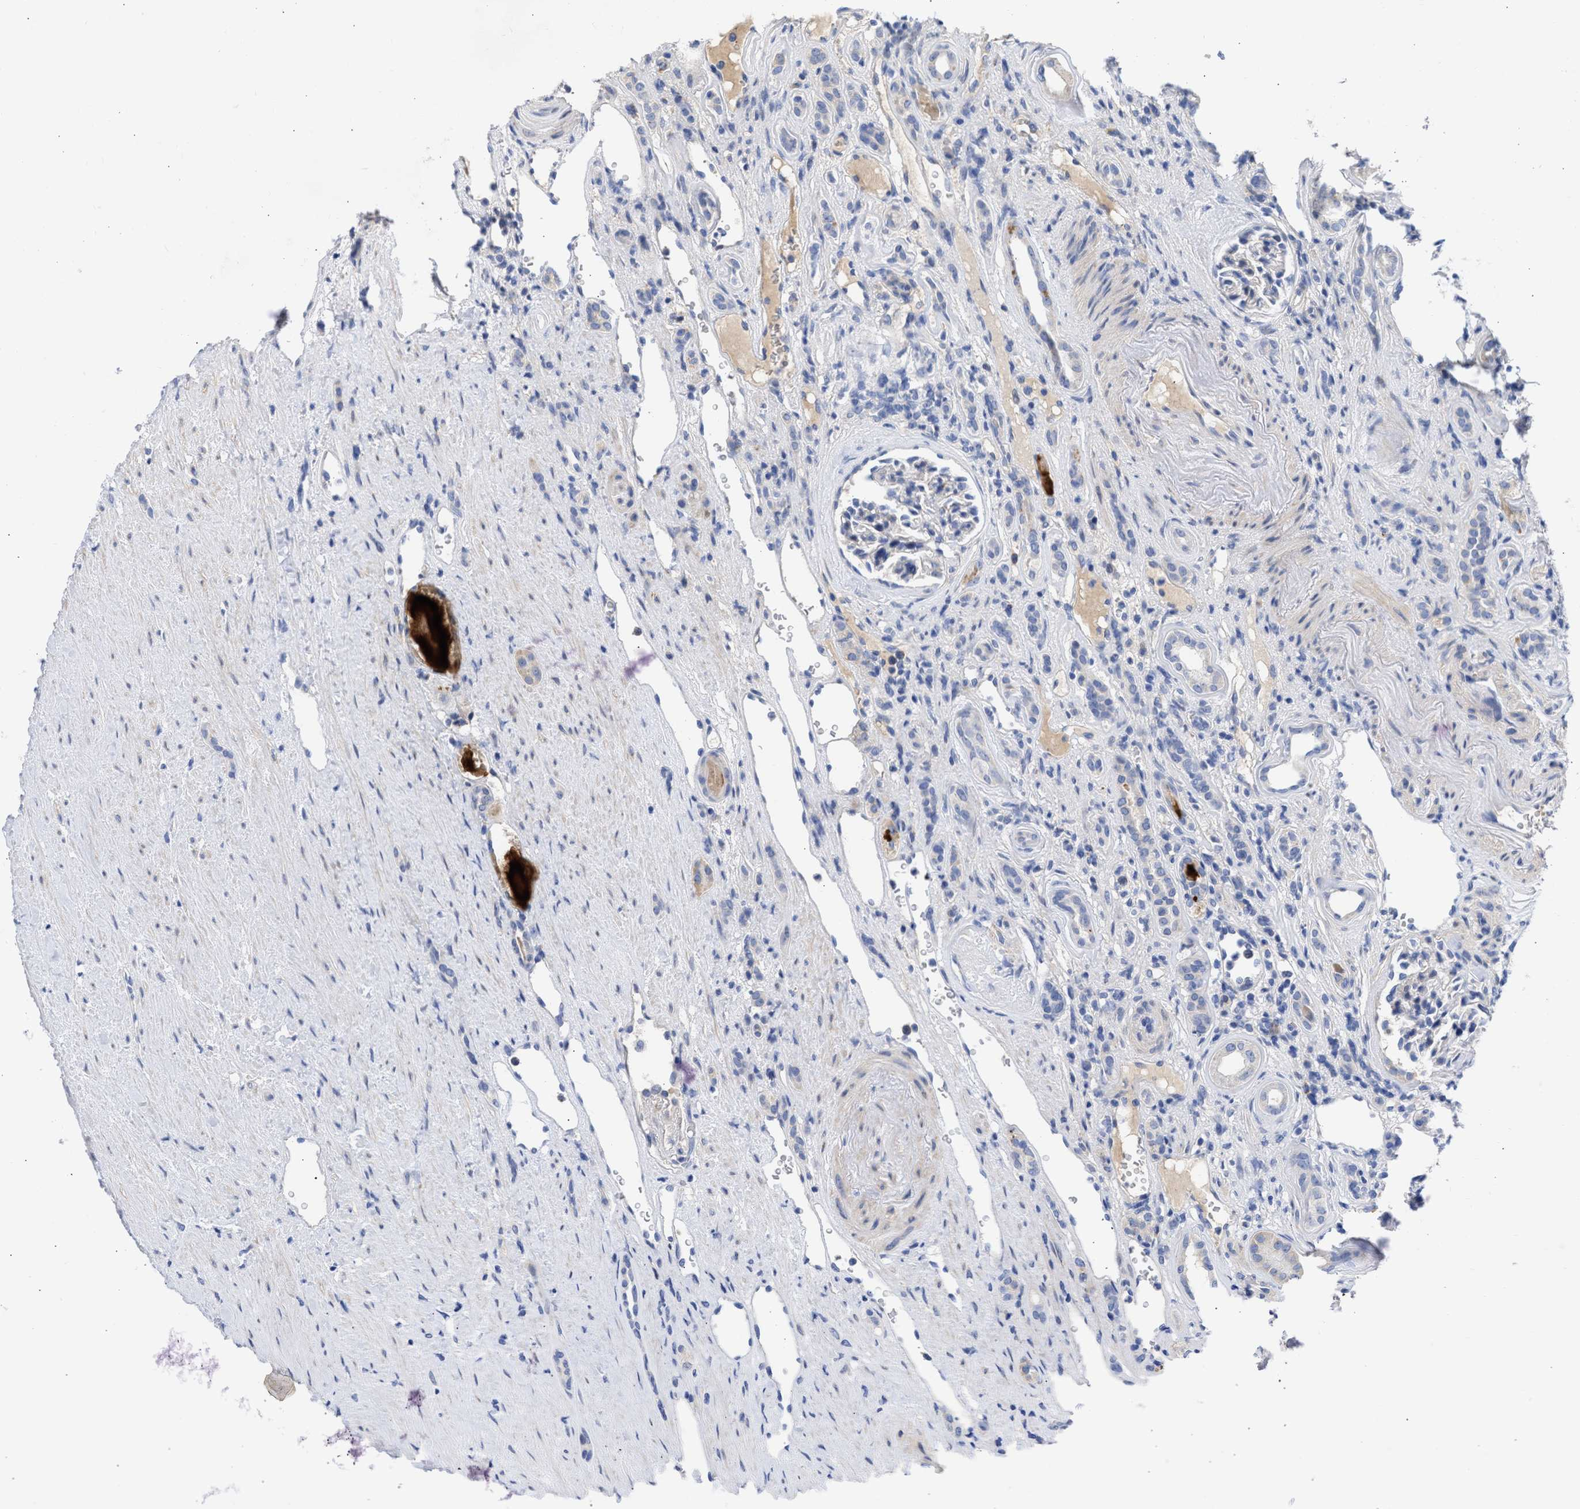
{"staining": {"intensity": "negative", "quantity": "none", "location": "none"}, "tissue": "renal cancer", "cell_type": "Tumor cells", "image_type": "cancer", "snomed": [{"axis": "morphology", "description": "Adenocarcinoma, NOS"}, {"axis": "topography", "description": "Kidney"}], "caption": "Histopathology image shows no protein staining in tumor cells of renal cancer tissue.", "gene": "ARHGEF4", "patient": {"sex": "female", "age": 69}}